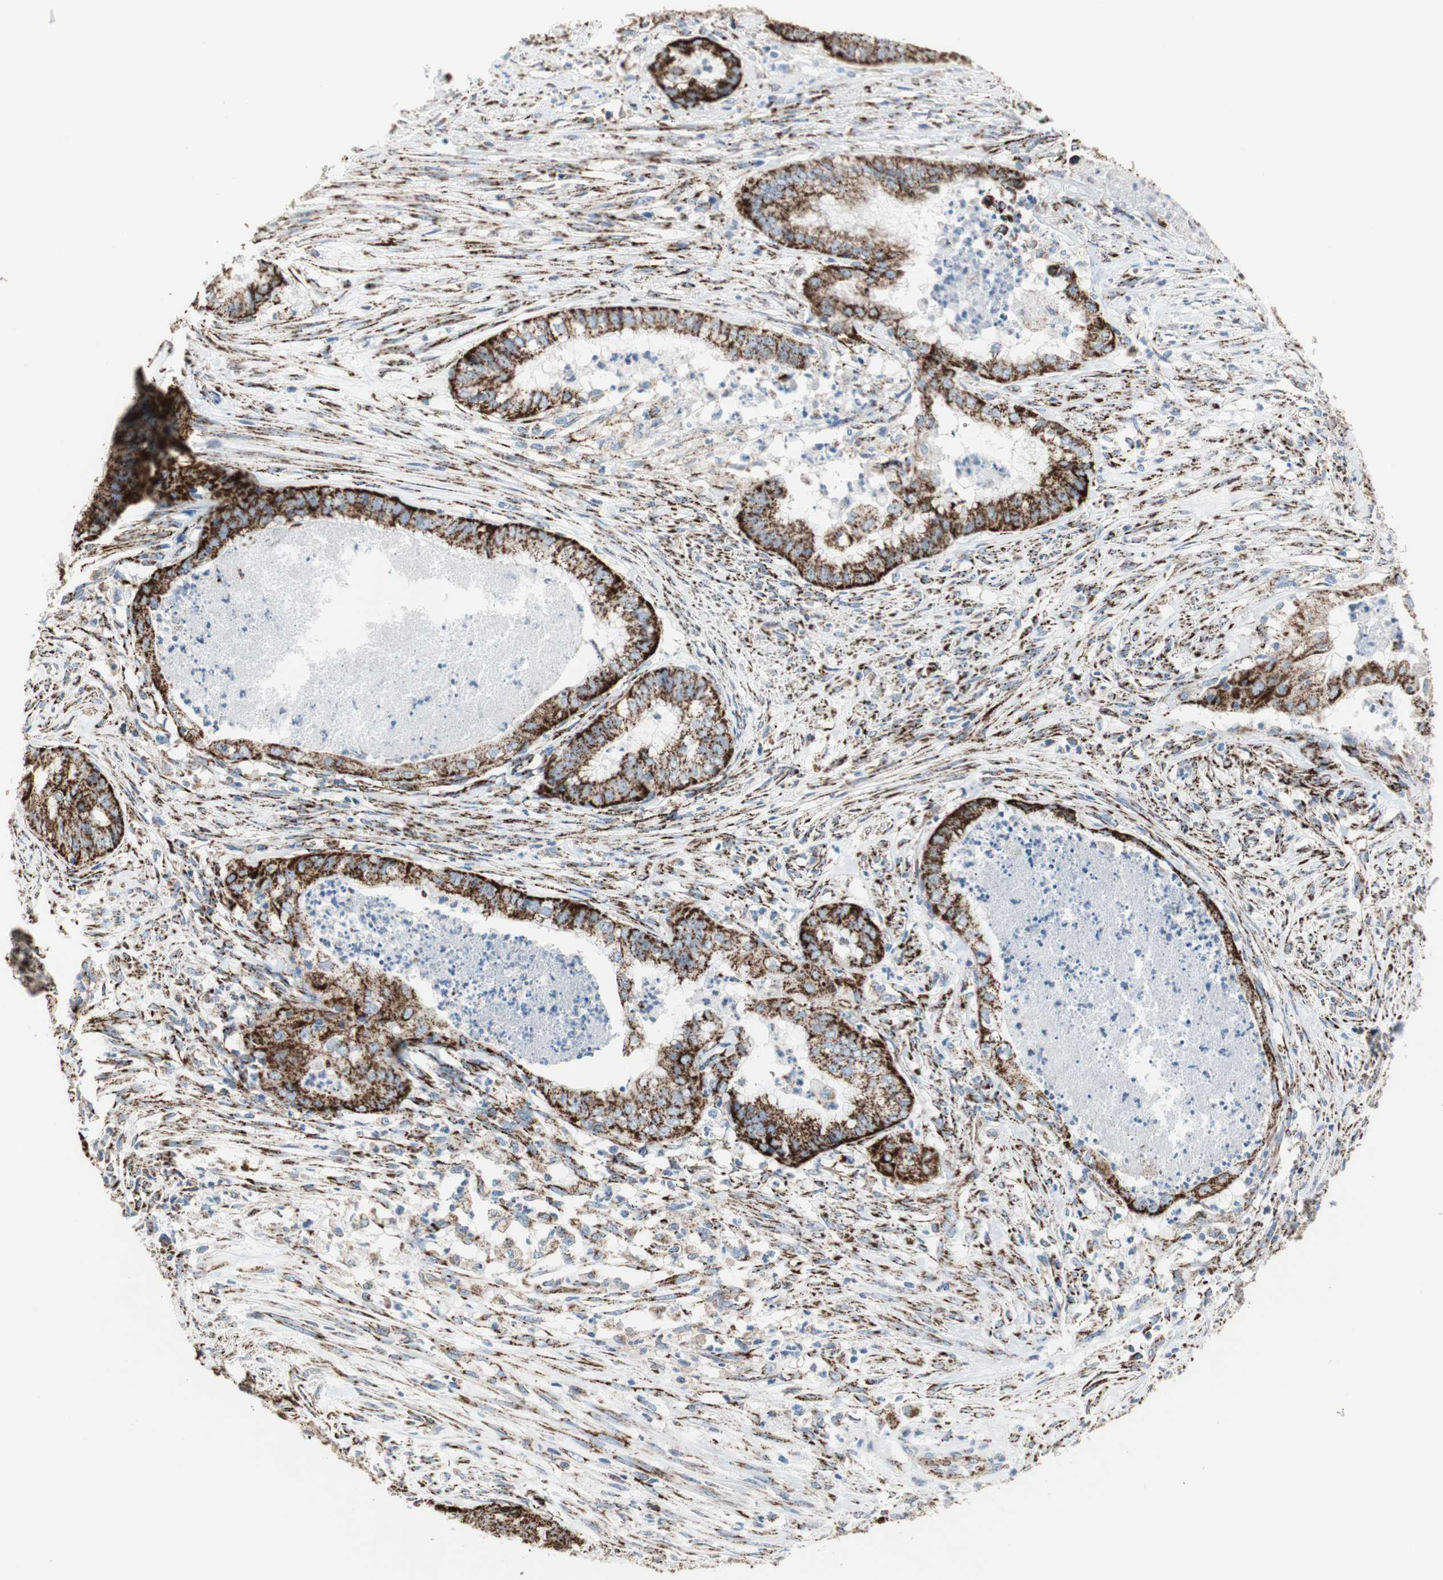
{"staining": {"intensity": "strong", "quantity": ">75%", "location": "cytoplasmic/membranous"}, "tissue": "endometrial cancer", "cell_type": "Tumor cells", "image_type": "cancer", "snomed": [{"axis": "morphology", "description": "Necrosis, NOS"}, {"axis": "morphology", "description": "Adenocarcinoma, NOS"}, {"axis": "topography", "description": "Endometrium"}], "caption": "Endometrial cancer (adenocarcinoma) stained with a protein marker reveals strong staining in tumor cells.", "gene": "TST", "patient": {"sex": "female", "age": 79}}